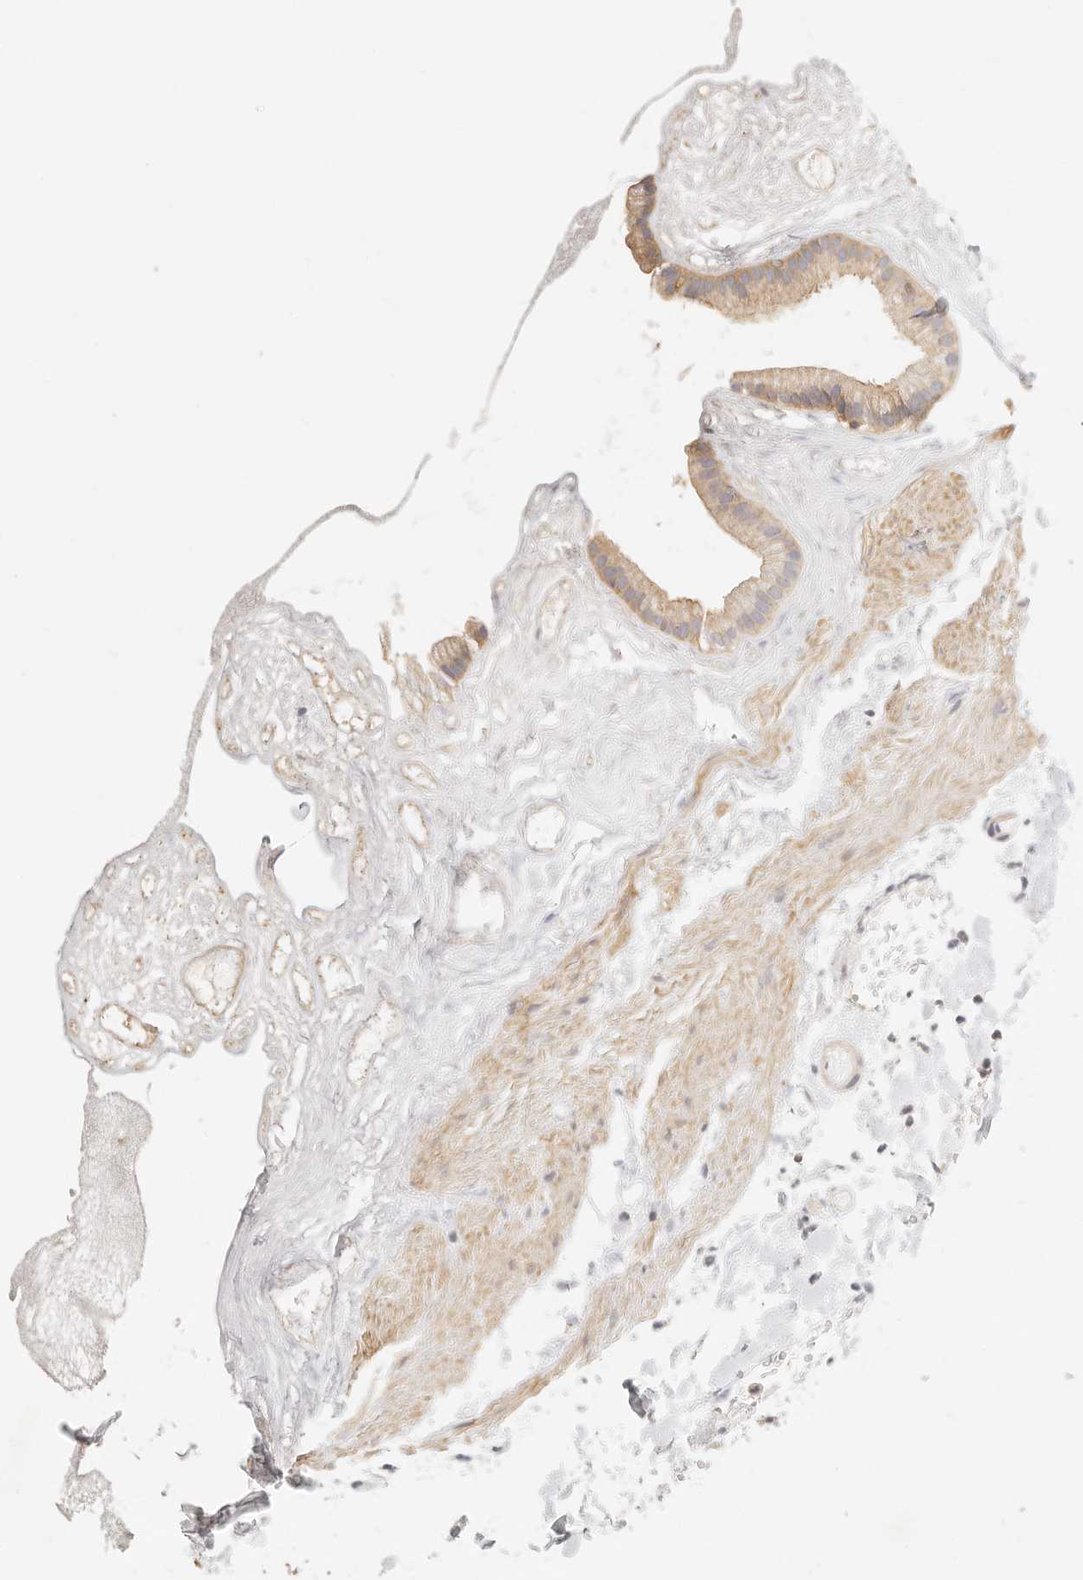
{"staining": {"intensity": "moderate", "quantity": ">75%", "location": "cytoplasmic/membranous"}, "tissue": "gallbladder", "cell_type": "Glandular cells", "image_type": "normal", "snomed": [{"axis": "morphology", "description": "Normal tissue, NOS"}, {"axis": "topography", "description": "Gallbladder"}], "caption": "A micrograph showing moderate cytoplasmic/membranous staining in approximately >75% of glandular cells in unremarkable gallbladder, as visualized by brown immunohistochemical staining.", "gene": "CNMD", "patient": {"sex": "female", "age": 26}}